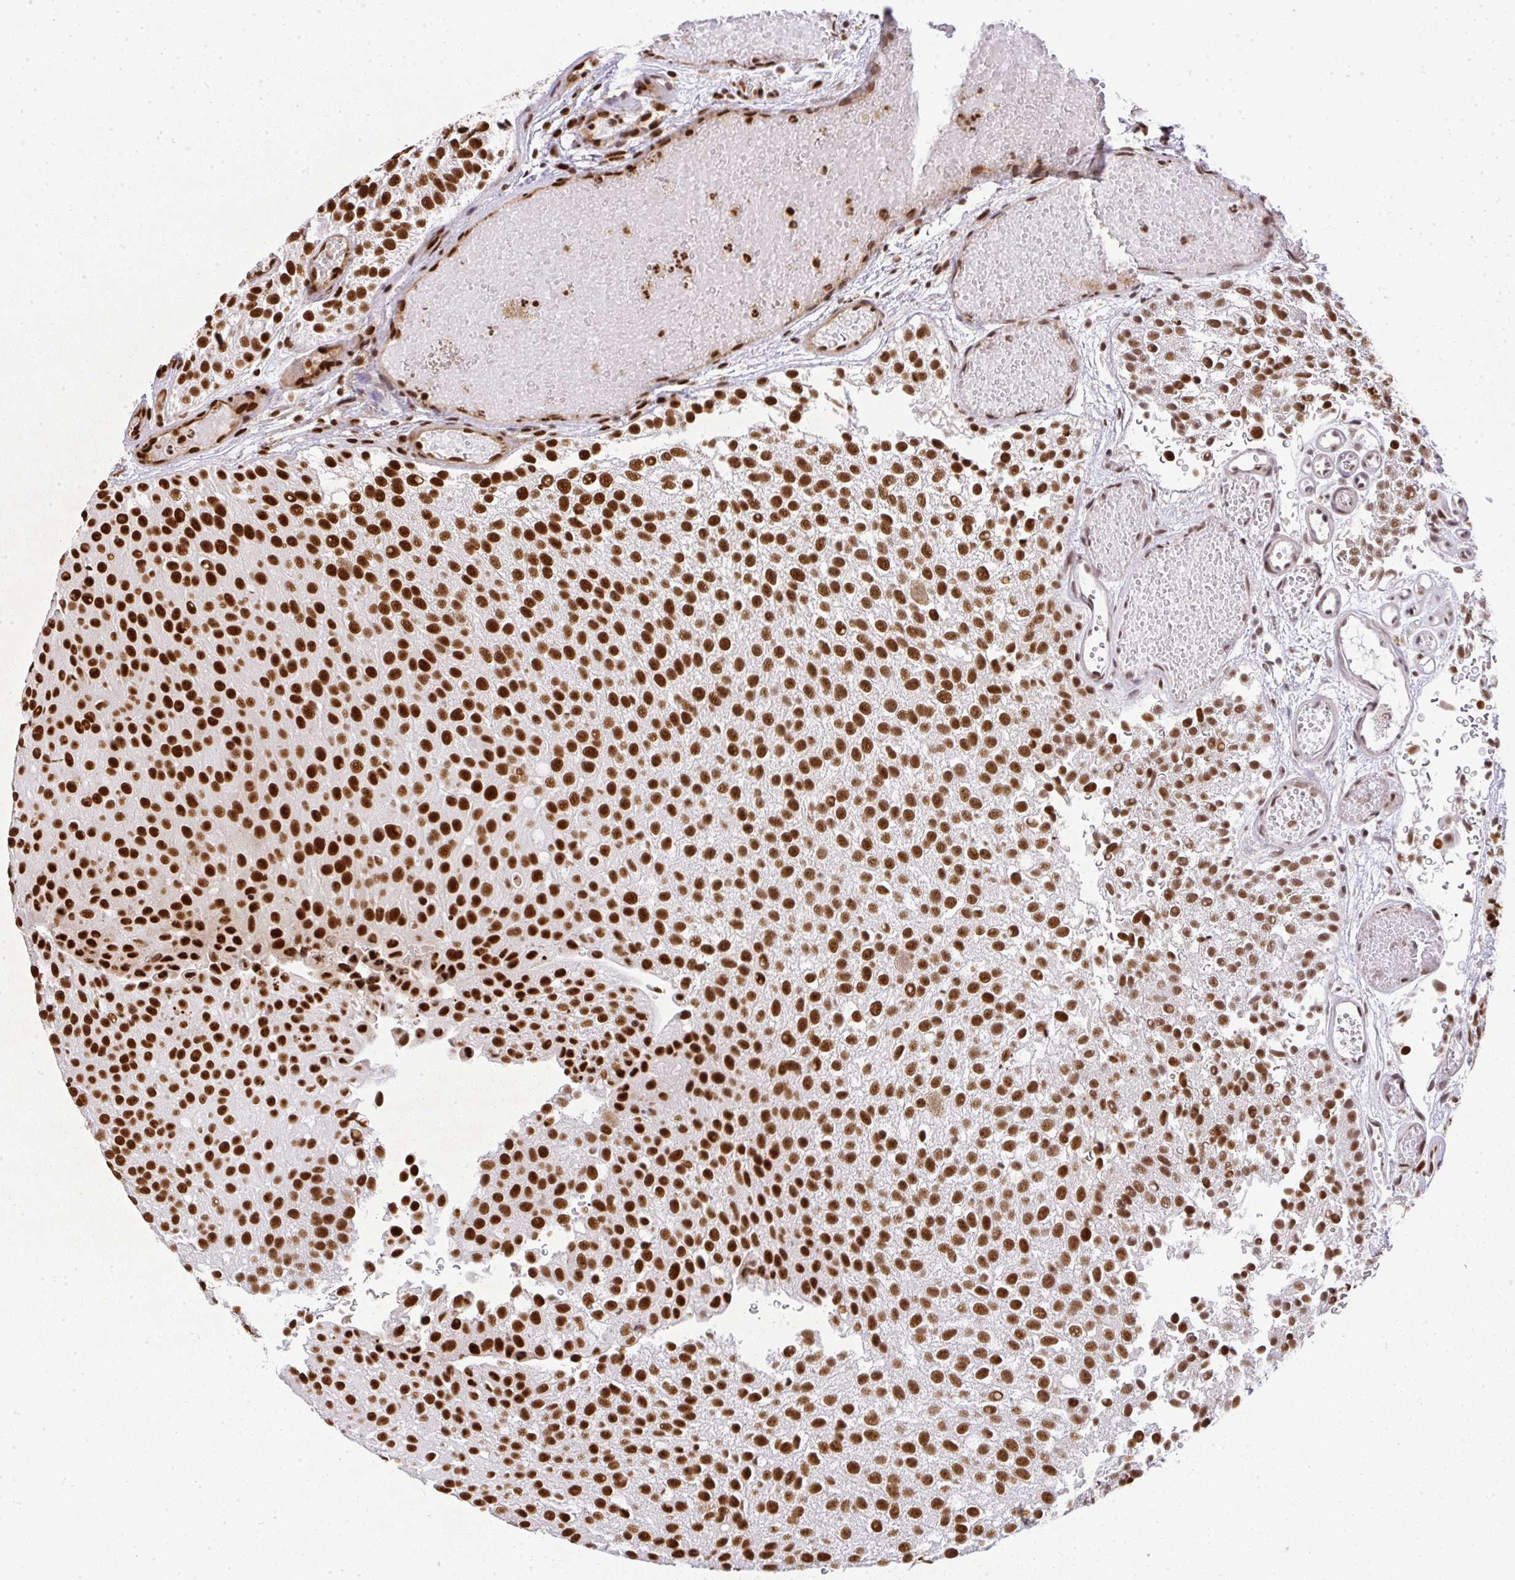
{"staining": {"intensity": "strong", "quantity": ">75%", "location": "nuclear"}, "tissue": "urothelial cancer", "cell_type": "Tumor cells", "image_type": "cancer", "snomed": [{"axis": "morphology", "description": "Urothelial carcinoma, Low grade"}, {"axis": "topography", "description": "Urinary bladder"}], "caption": "A high amount of strong nuclear staining is seen in about >75% of tumor cells in low-grade urothelial carcinoma tissue.", "gene": "U2AF1", "patient": {"sex": "male", "age": 78}}